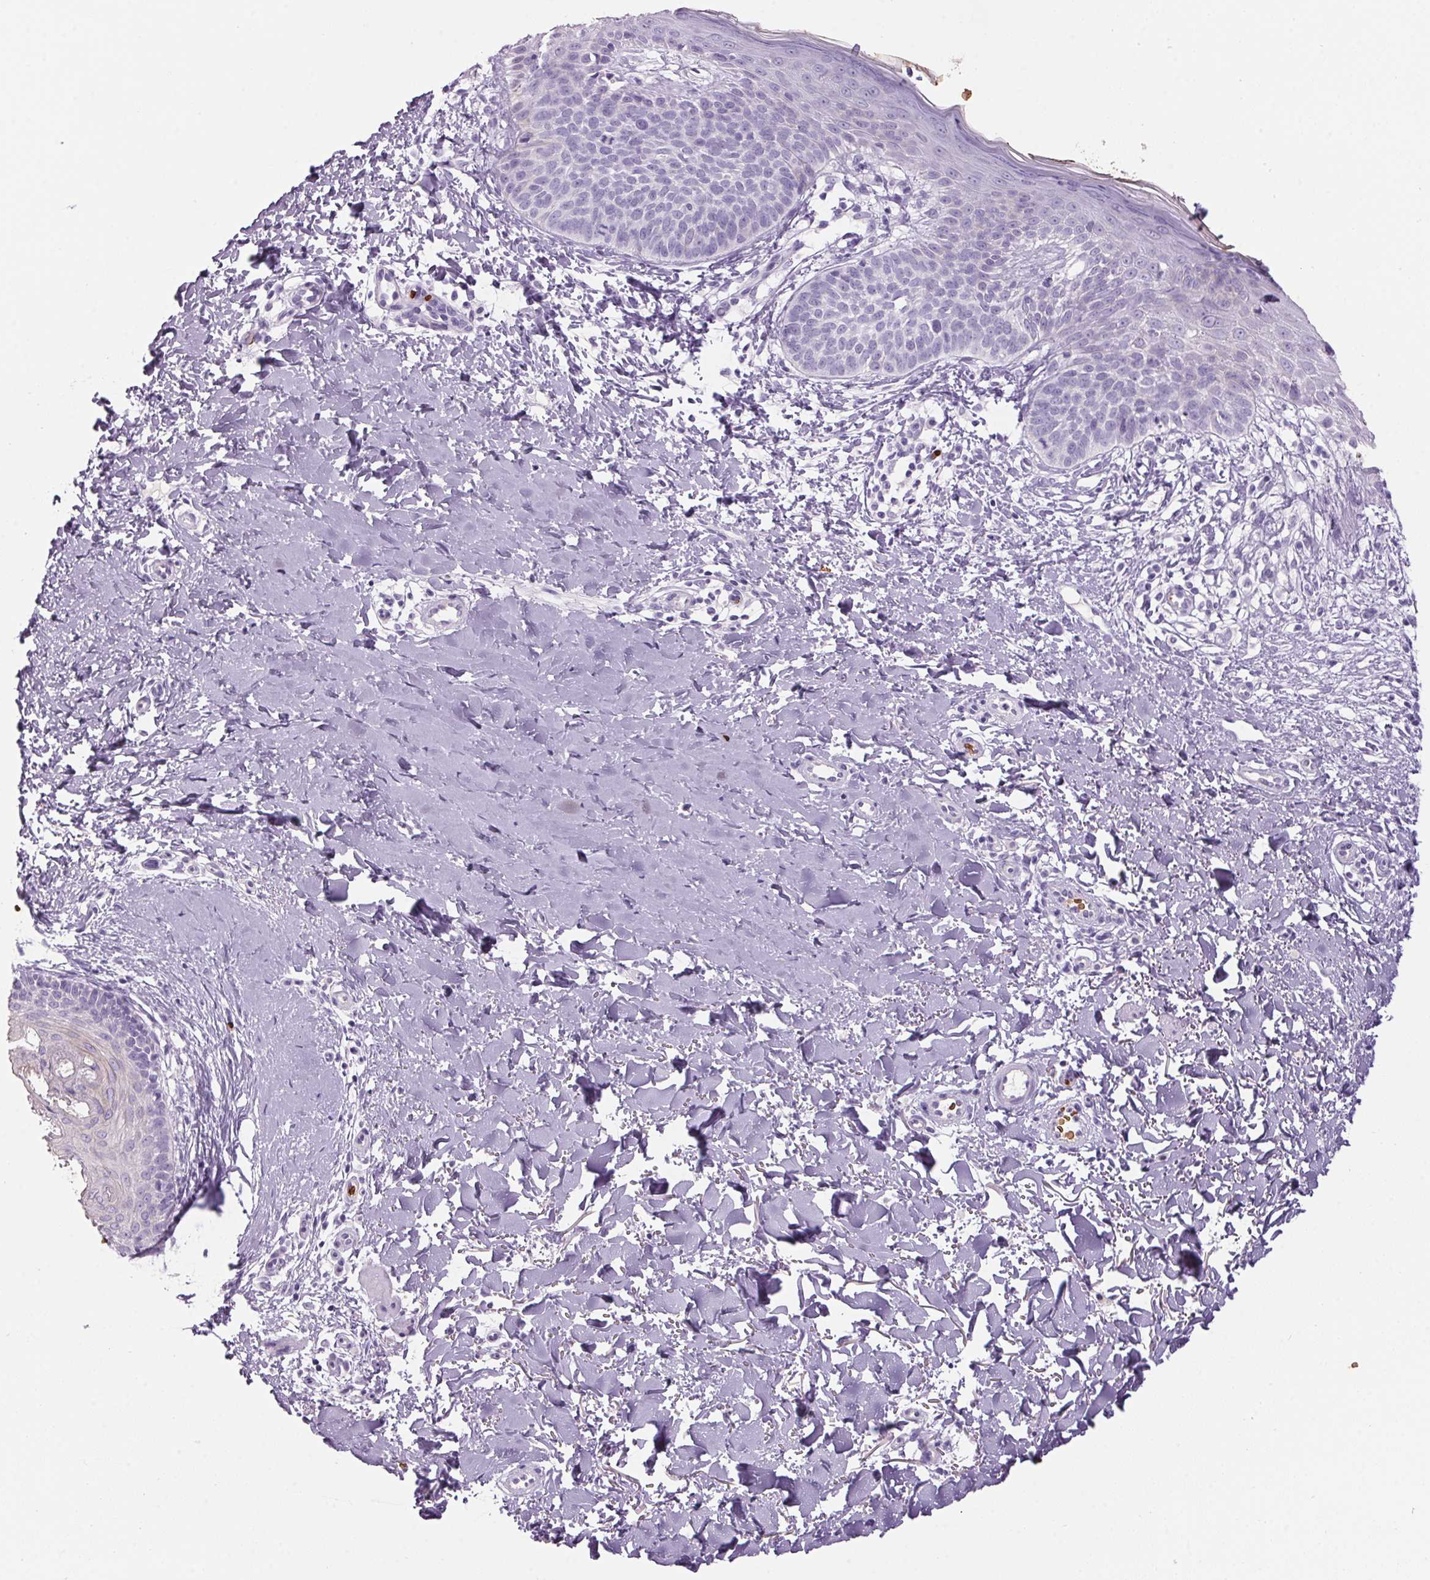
{"staining": {"intensity": "negative", "quantity": "none", "location": "none"}, "tissue": "skin cancer", "cell_type": "Tumor cells", "image_type": "cancer", "snomed": [{"axis": "morphology", "description": "Basal cell carcinoma"}, {"axis": "topography", "description": "Skin"}], "caption": "This is an immunohistochemistry (IHC) micrograph of skin cancer. There is no expression in tumor cells.", "gene": "HBQ1", "patient": {"sex": "male", "age": 57}}